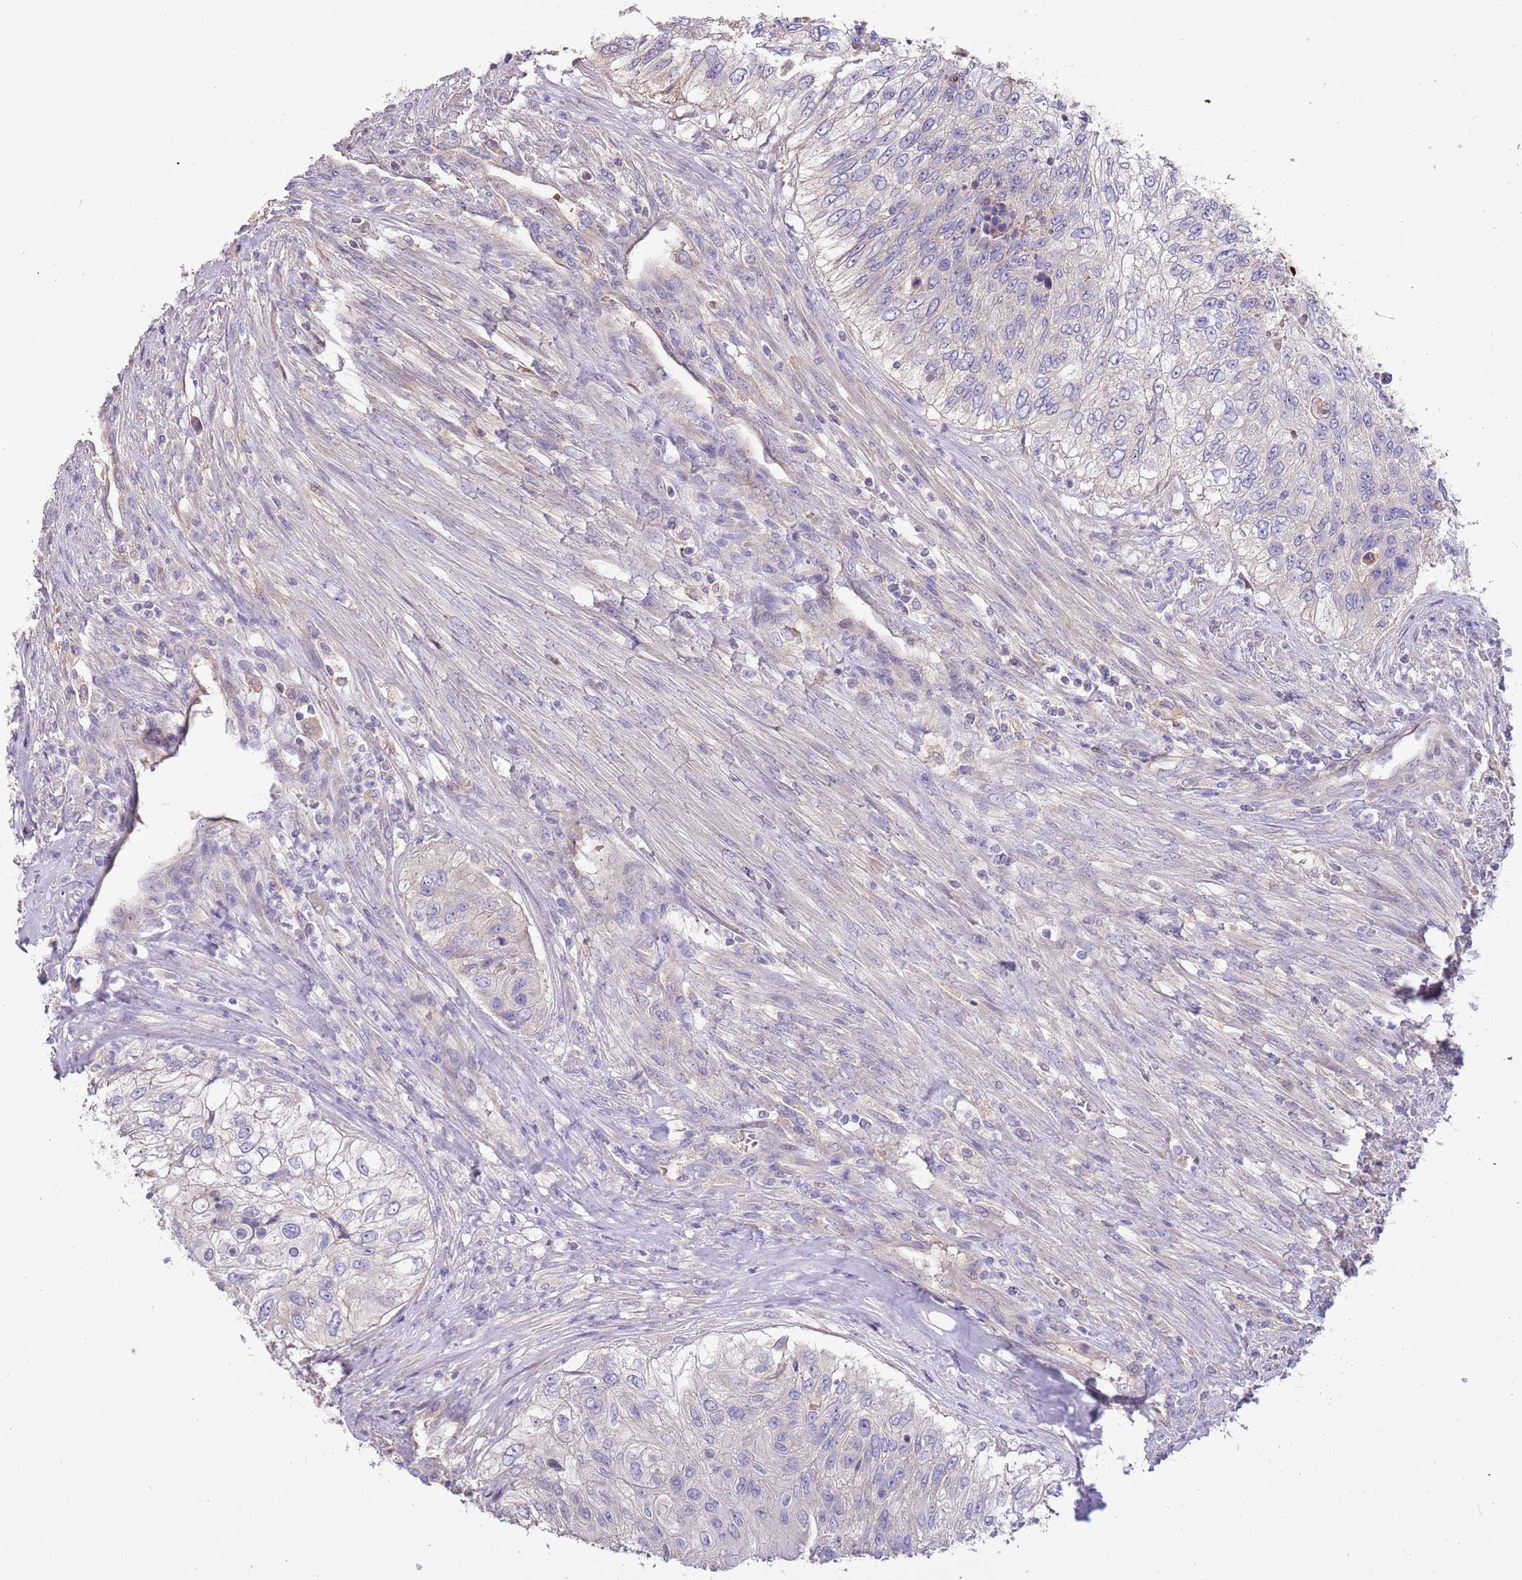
{"staining": {"intensity": "negative", "quantity": "none", "location": "none"}, "tissue": "urothelial cancer", "cell_type": "Tumor cells", "image_type": "cancer", "snomed": [{"axis": "morphology", "description": "Urothelial carcinoma, High grade"}, {"axis": "topography", "description": "Urinary bladder"}], "caption": "Immunohistochemistry (IHC) micrograph of neoplastic tissue: human urothelial cancer stained with DAB (3,3'-diaminobenzidine) shows no significant protein positivity in tumor cells. (DAB IHC visualized using brightfield microscopy, high magnification).", "gene": "TRMO", "patient": {"sex": "female", "age": 60}}